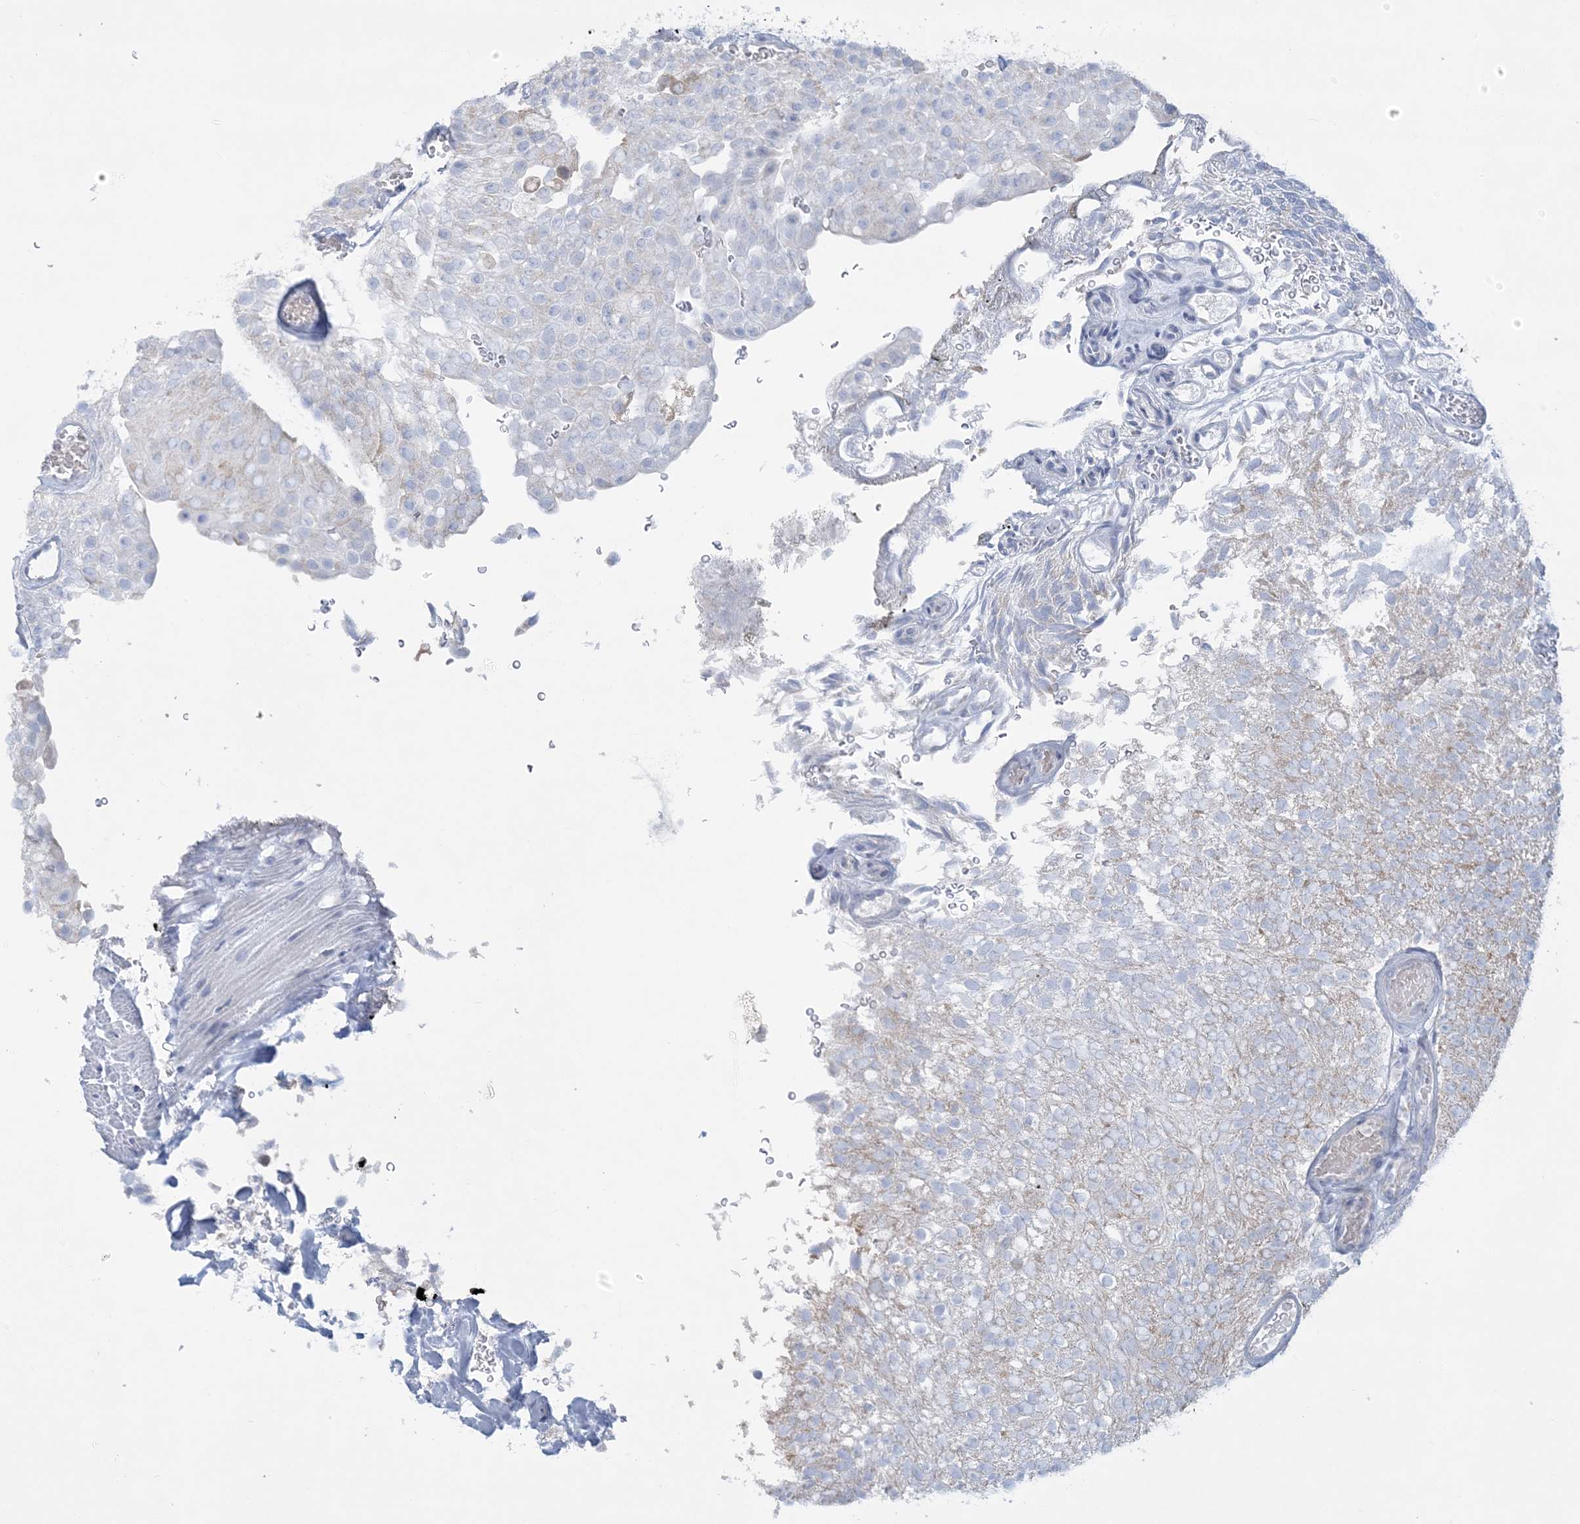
{"staining": {"intensity": "negative", "quantity": "none", "location": "none"}, "tissue": "urothelial cancer", "cell_type": "Tumor cells", "image_type": "cancer", "snomed": [{"axis": "morphology", "description": "Urothelial carcinoma, Low grade"}, {"axis": "topography", "description": "Urinary bladder"}], "caption": "This is a histopathology image of IHC staining of urothelial cancer, which shows no expression in tumor cells.", "gene": "TBC1D7", "patient": {"sex": "male", "age": 78}}